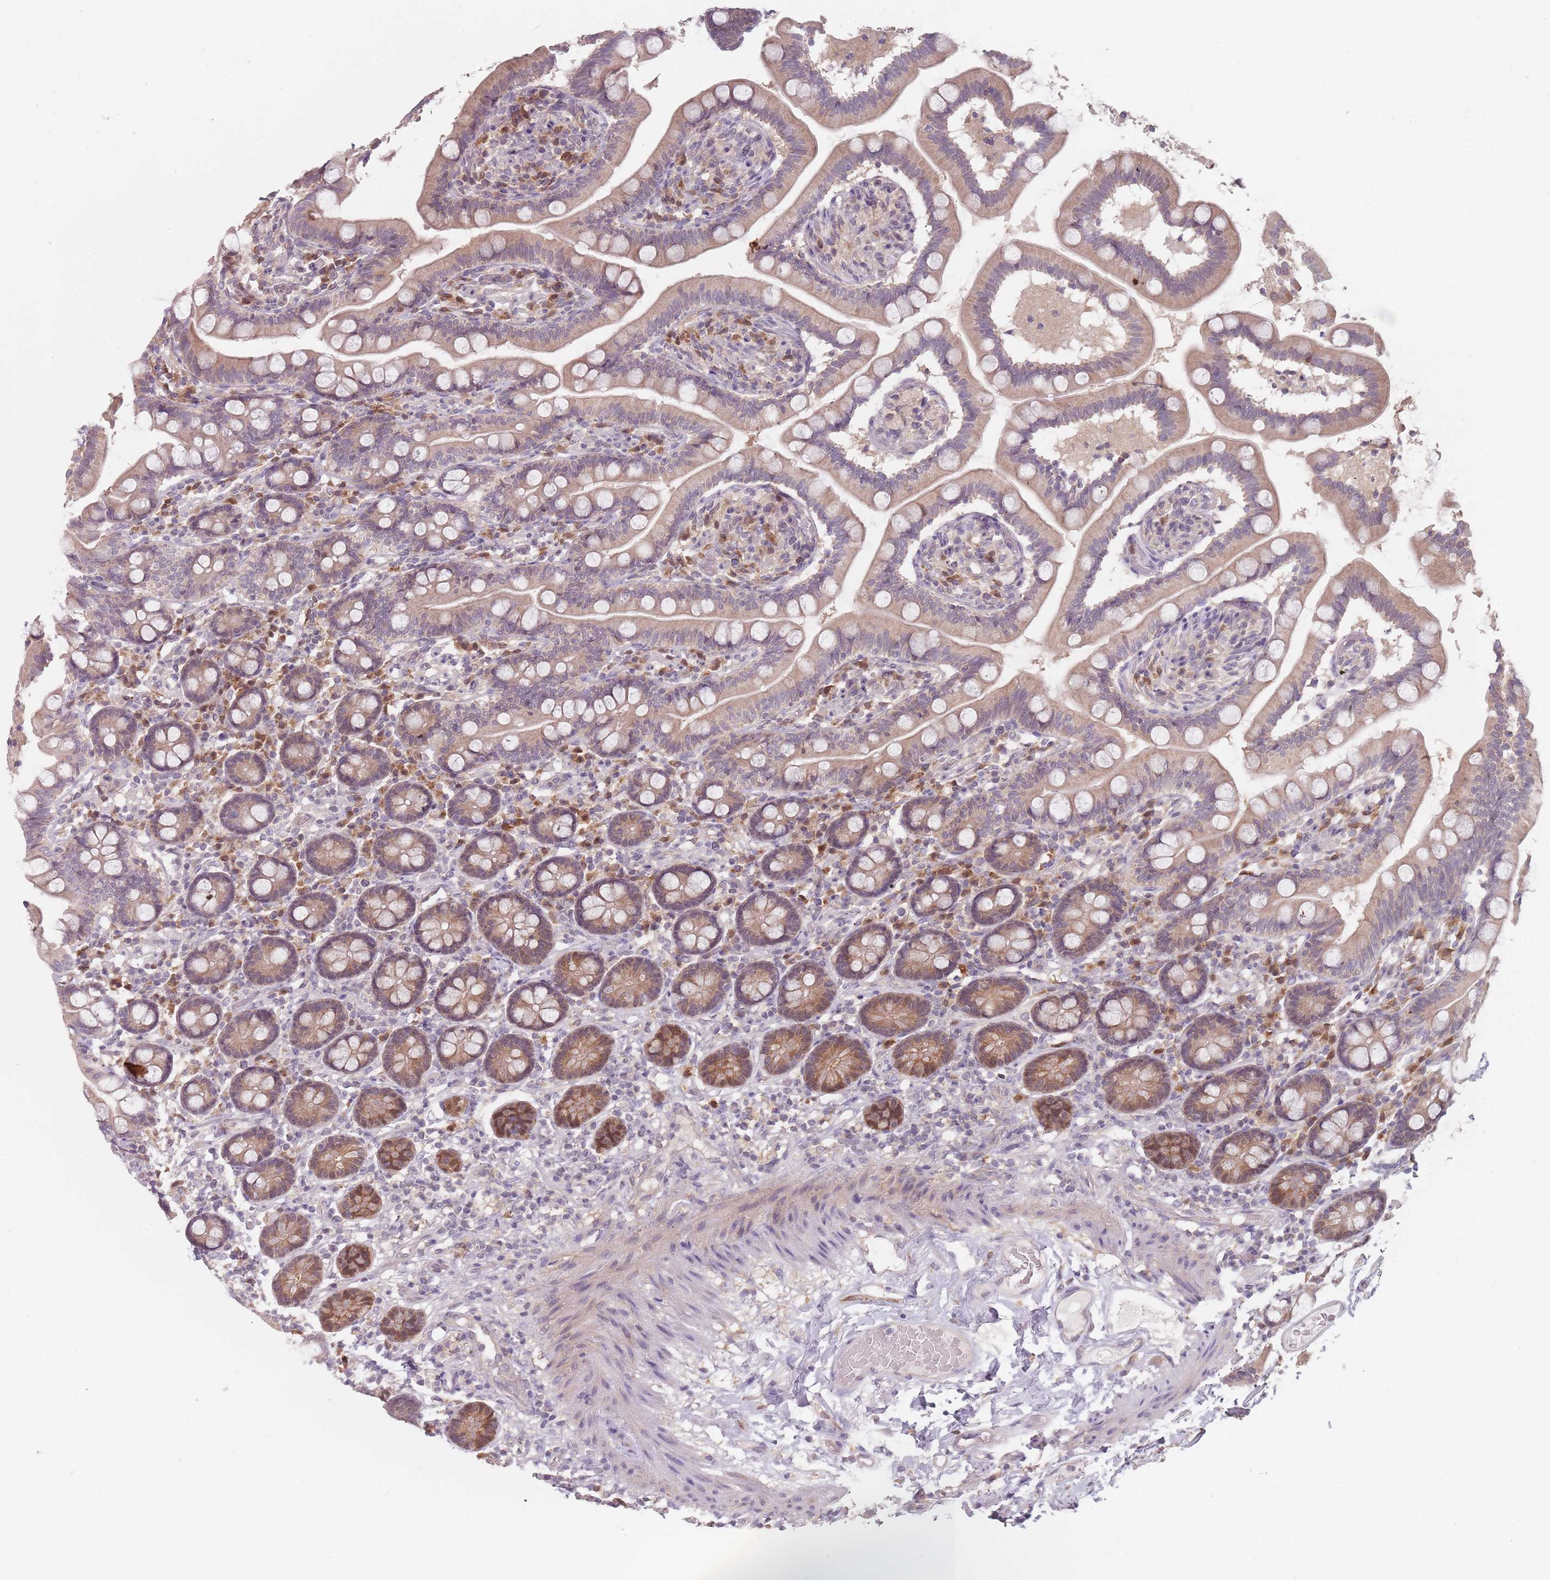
{"staining": {"intensity": "moderate", "quantity": "25%-75%", "location": "cytoplasmic/membranous,nuclear"}, "tissue": "small intestine", "cell_type": "Glandular cells", "image_type": "normal", "snomed": [{"axis": "morphology", "description": "Normal tissue, NOS"}, {"axis": "topography", "description": "Small intestine"}], "caption": "Protein staining demonstrates moderate cytoplasmic/membranous,nuclear positivity in about 25%-75% of glandular cells in unremarkable small intestine.", "gene": "NAXE", "patient": {"sex": "female", "age": 64}}